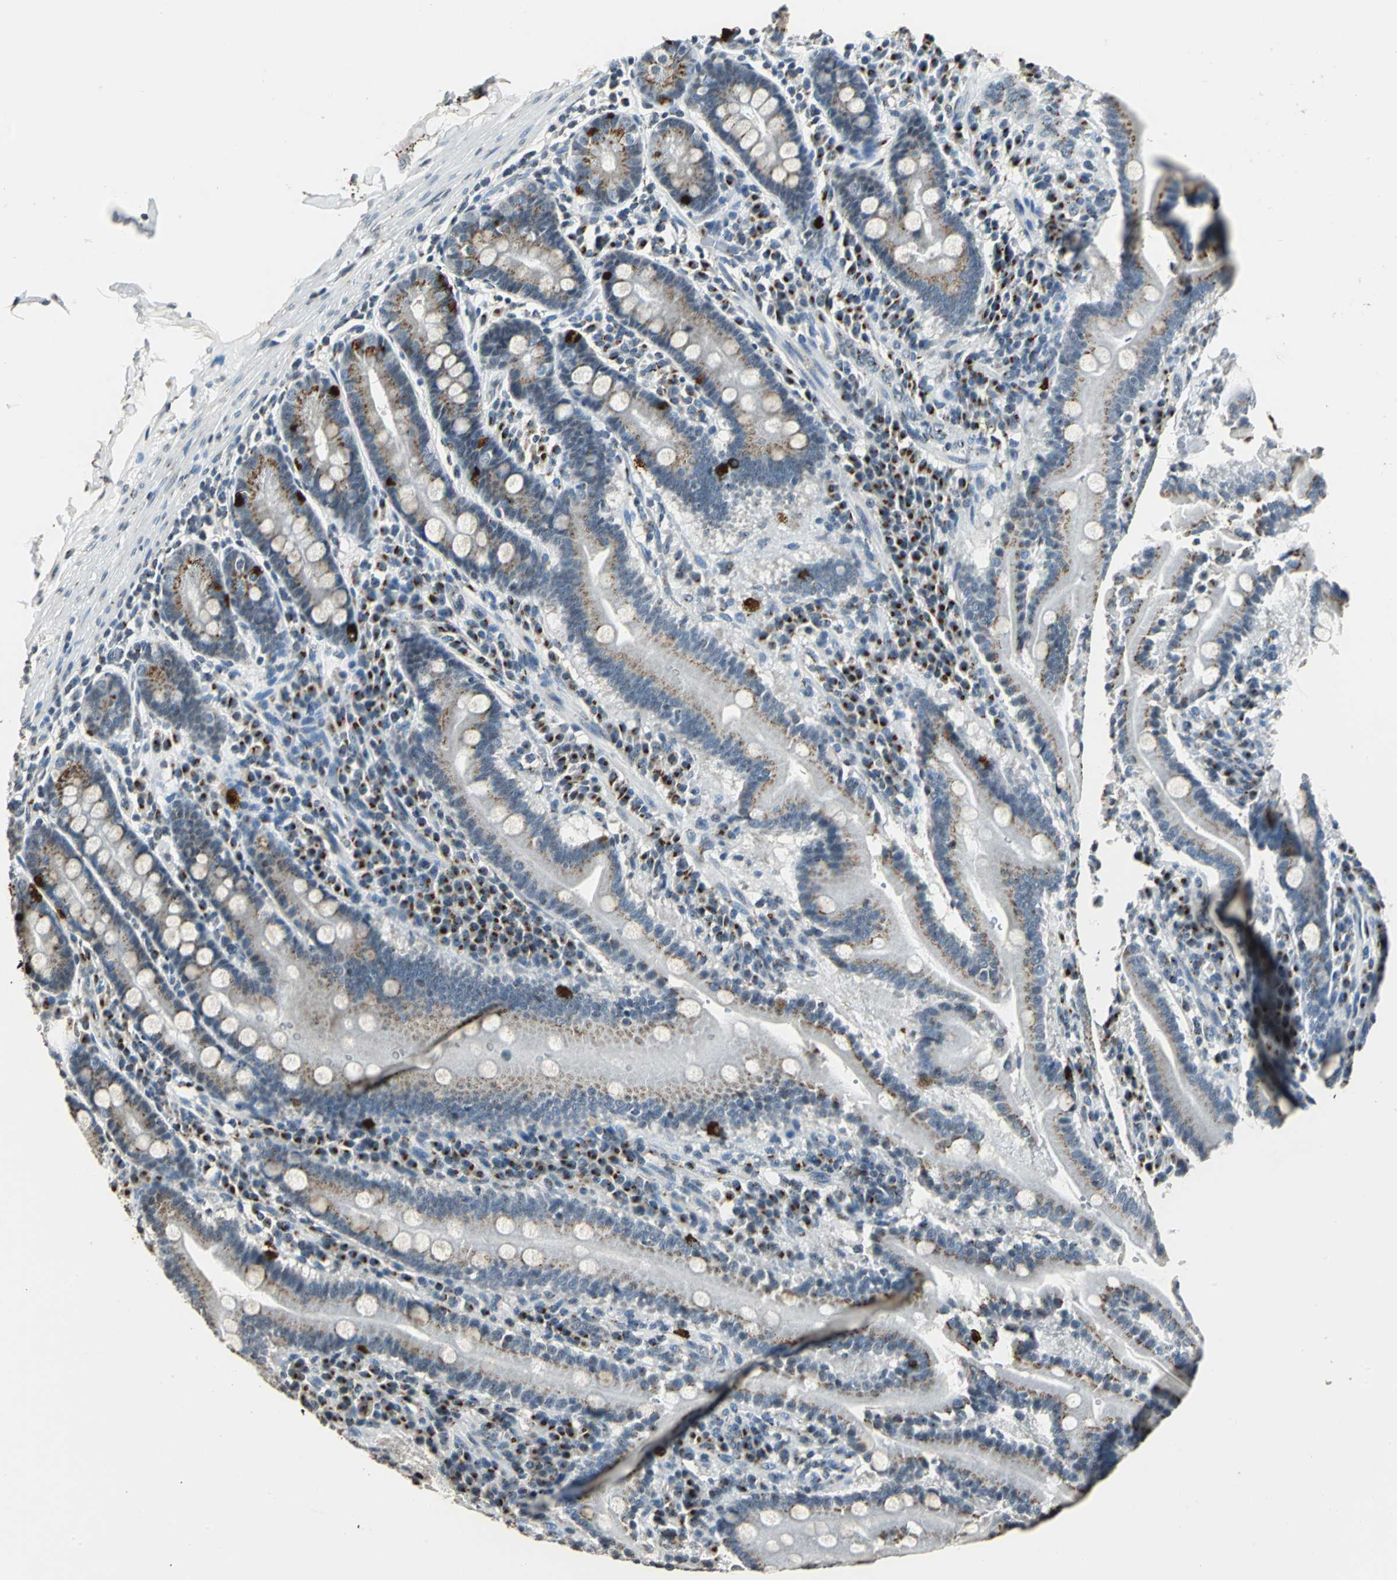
{"staining": {"intensity": "moderate", "quantity": "25%-75%", "location": "cytoplasmic/membranous"}, "tissue": "duodenum", "cell_type": "Glandular cells", "image_type": "normal", "snomed": [{"axis": "morphology", "description": "Normal tissue, NOS"}, {"axis": "topography", "description": "Duodenum"}], "caption": "The micrograph exhibits staining of unremarkable duodenum, revealing moderate cytoplasmic/membranous protein expression (brown color) within glandular cells. (Brightfield microscopy of DAB IHC at high magnification).", "gene": "TMEM115", "patient": {"sex": "male", "age": 50}}